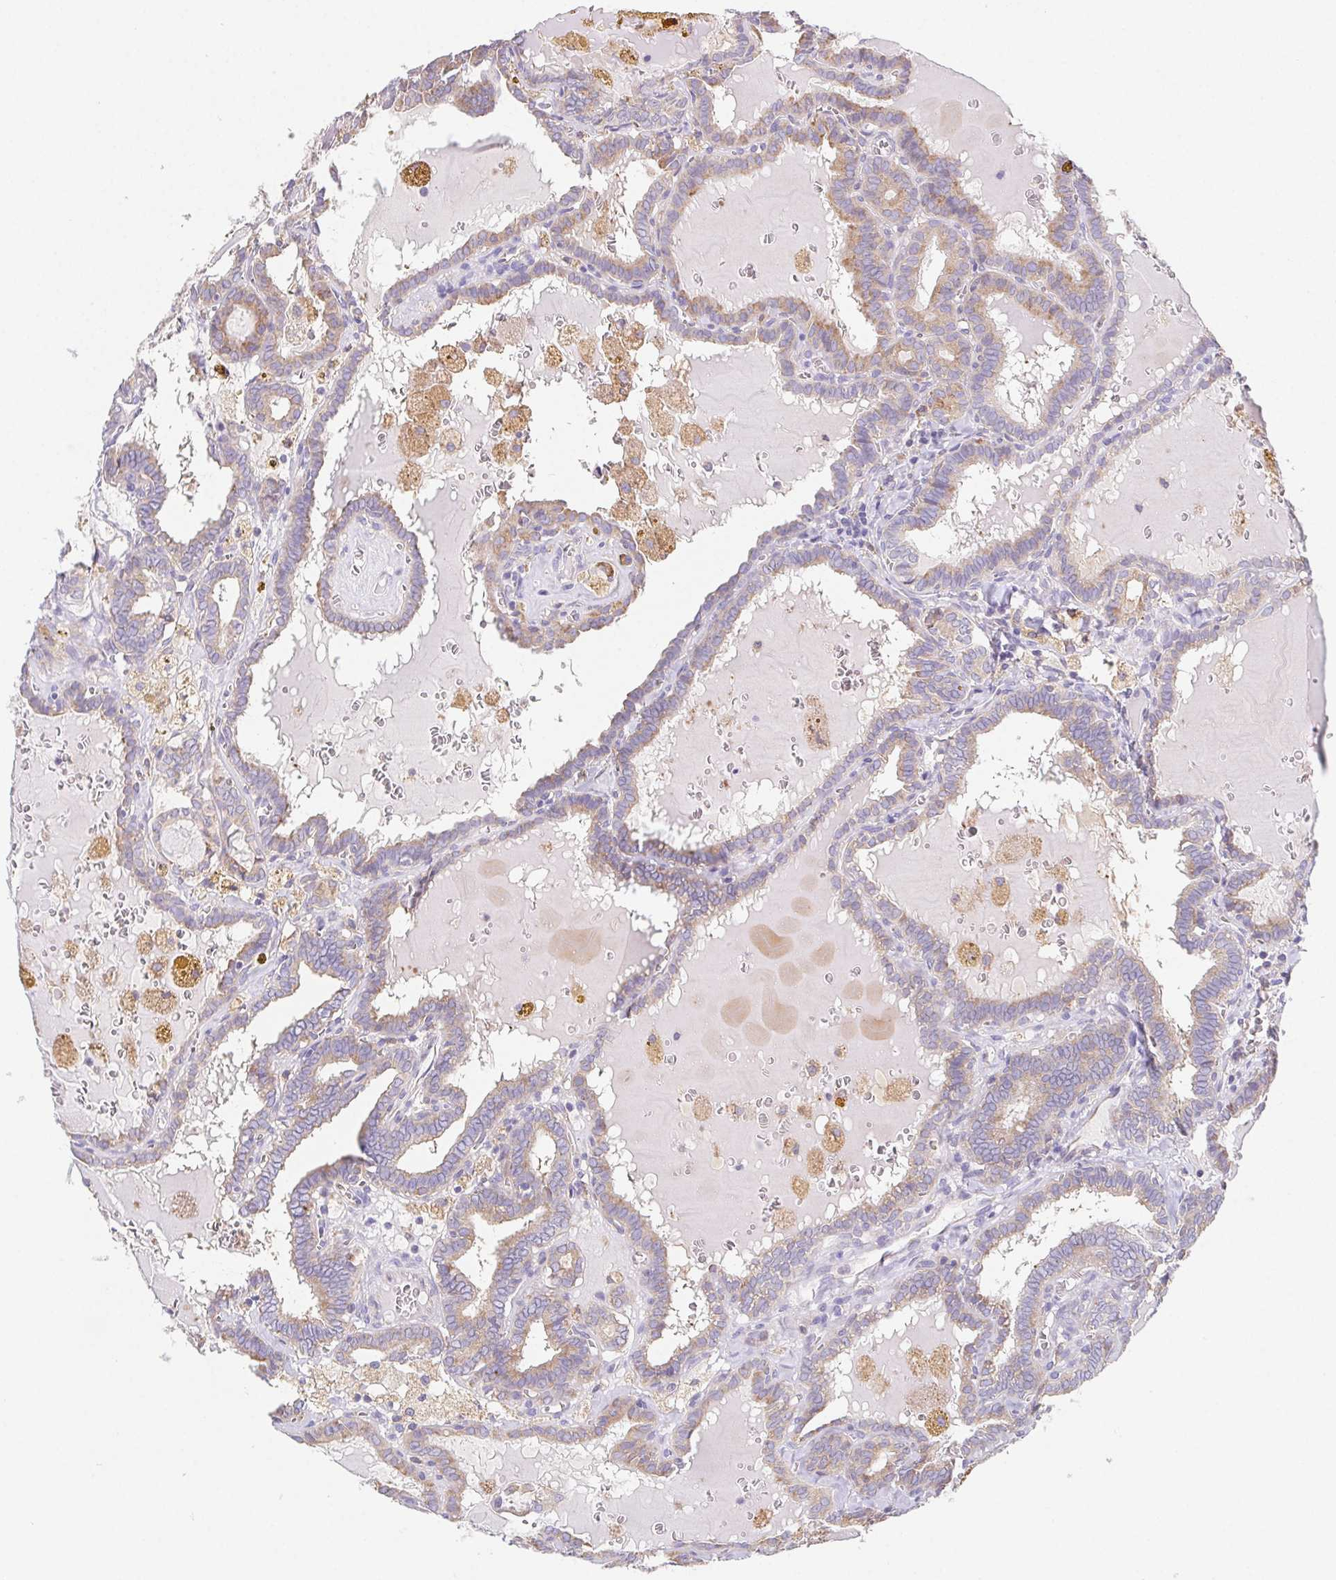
{"staining": {"intensity": "weak", "quantity": ">75%", "location": "cytoplasmic/membranous"}, "tissue": "thyroid cancer", "cell_type": "Tumor cells", "image_type": "cancer", "snomed": [{"axis": "morphology", "description": "Papillary adenocarcinoma, NOS"}, {"axis": "topography", "description": "Thyroid gland"}], "caption": "This image shows immunohistochemistry staining of thyroid cancer, with low weak cytoplasmic/membranous staining in about >75% of tumor cells.", "gene": "ADAM8", "patient": {"sex": "female", "age": 39}}